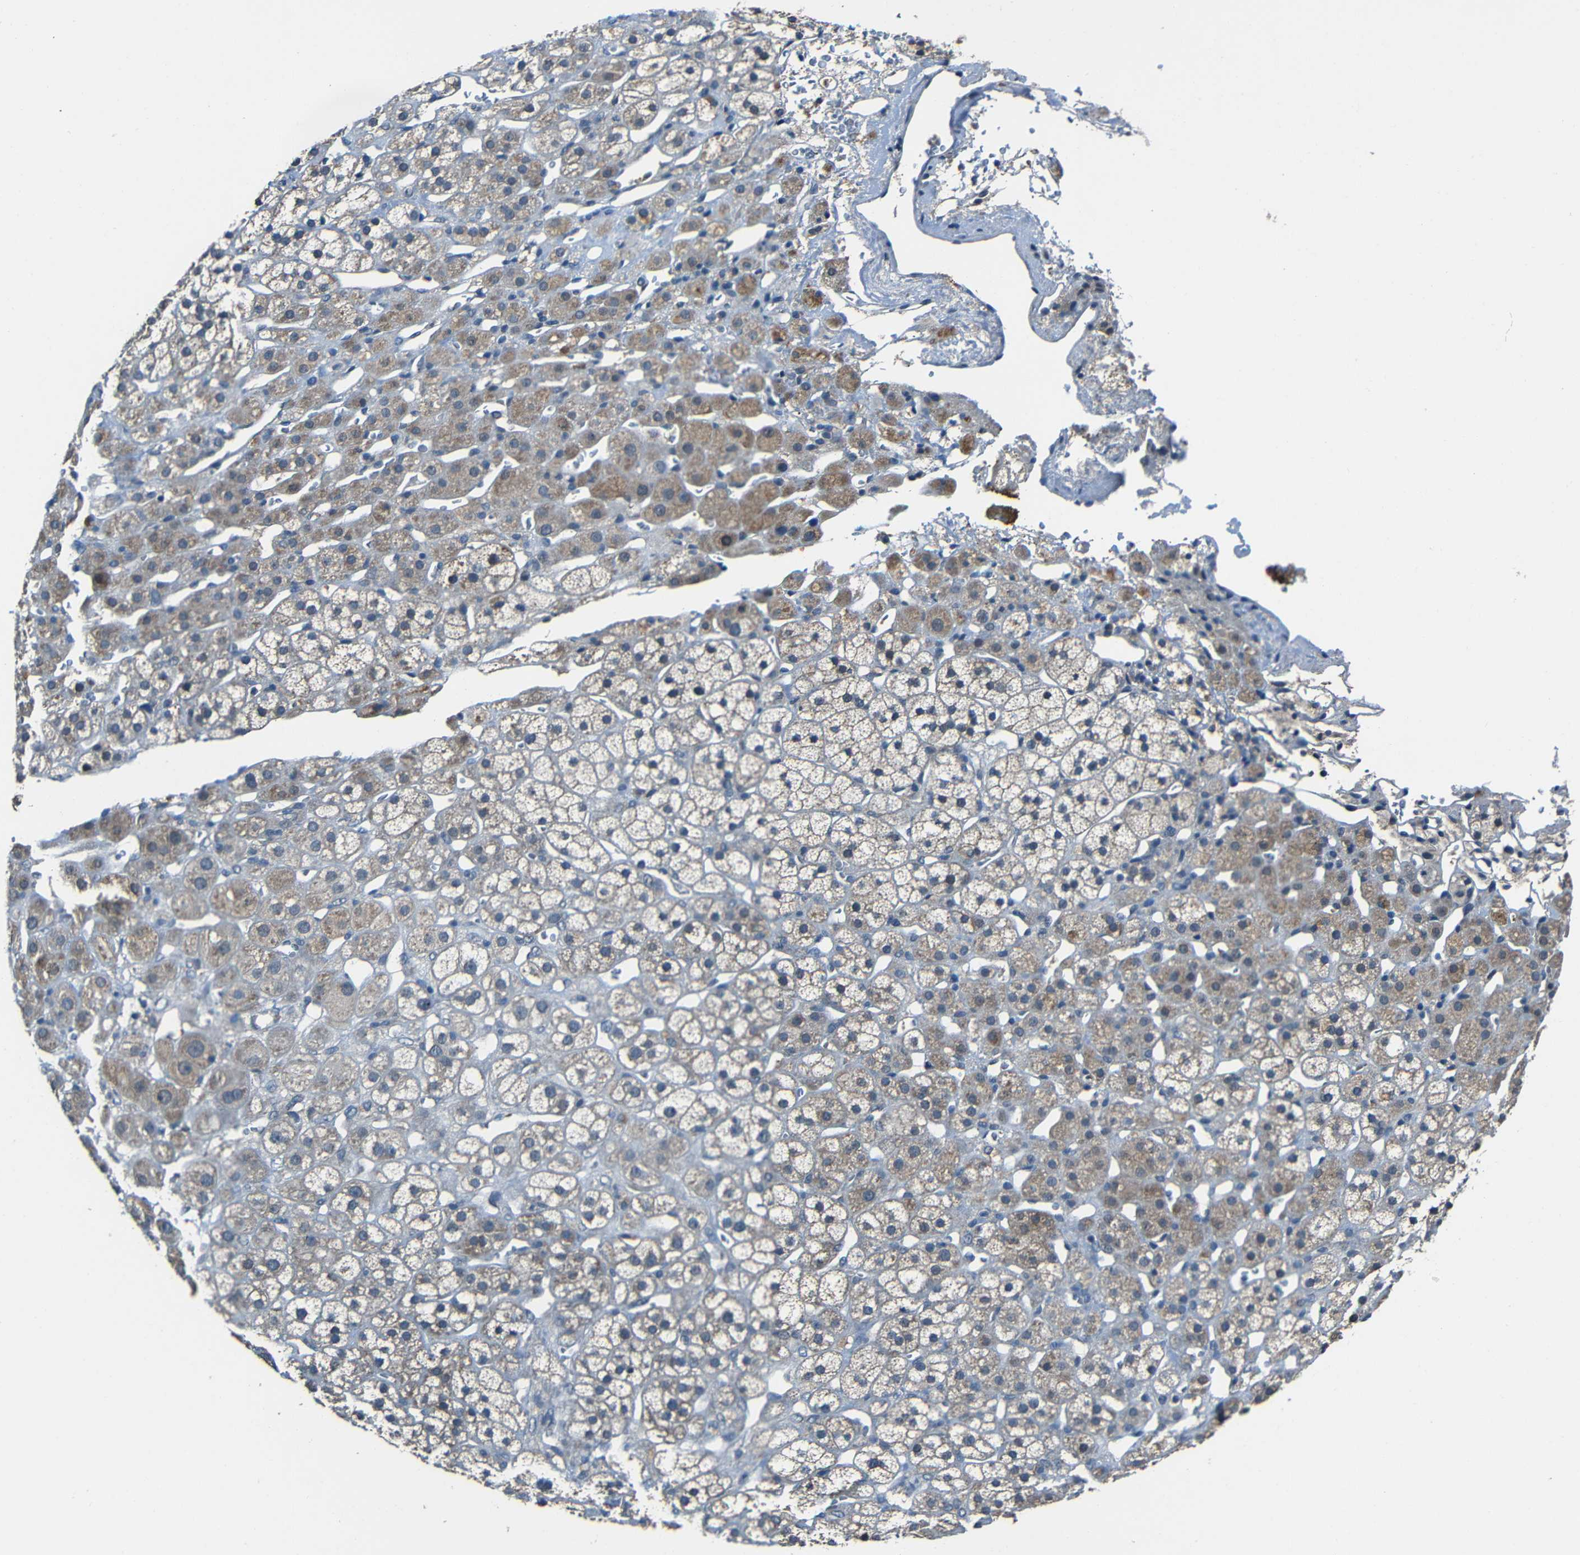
{"staining": {"intensity": "moderate", "quantity": ">75%", "location": "cytoplasmic/membranous"}, "tissue": "adrenal gland", "cell_type": "Glandular cells", "image_type": "normal", "snomed": [{"axis": "morphology", "description": "Normal tissue, NOS"}, {"axis": "topography", "description": "Adrenal gland"}], "caption": "Approximately >75% of glandular cells in benign human adrenal gland show moderate cytoplasmic/membranous protein expression as visualized by brown immunohistochemical staining.", "gene": "SLA", "patient": {"sex": "male", "age": 56}}